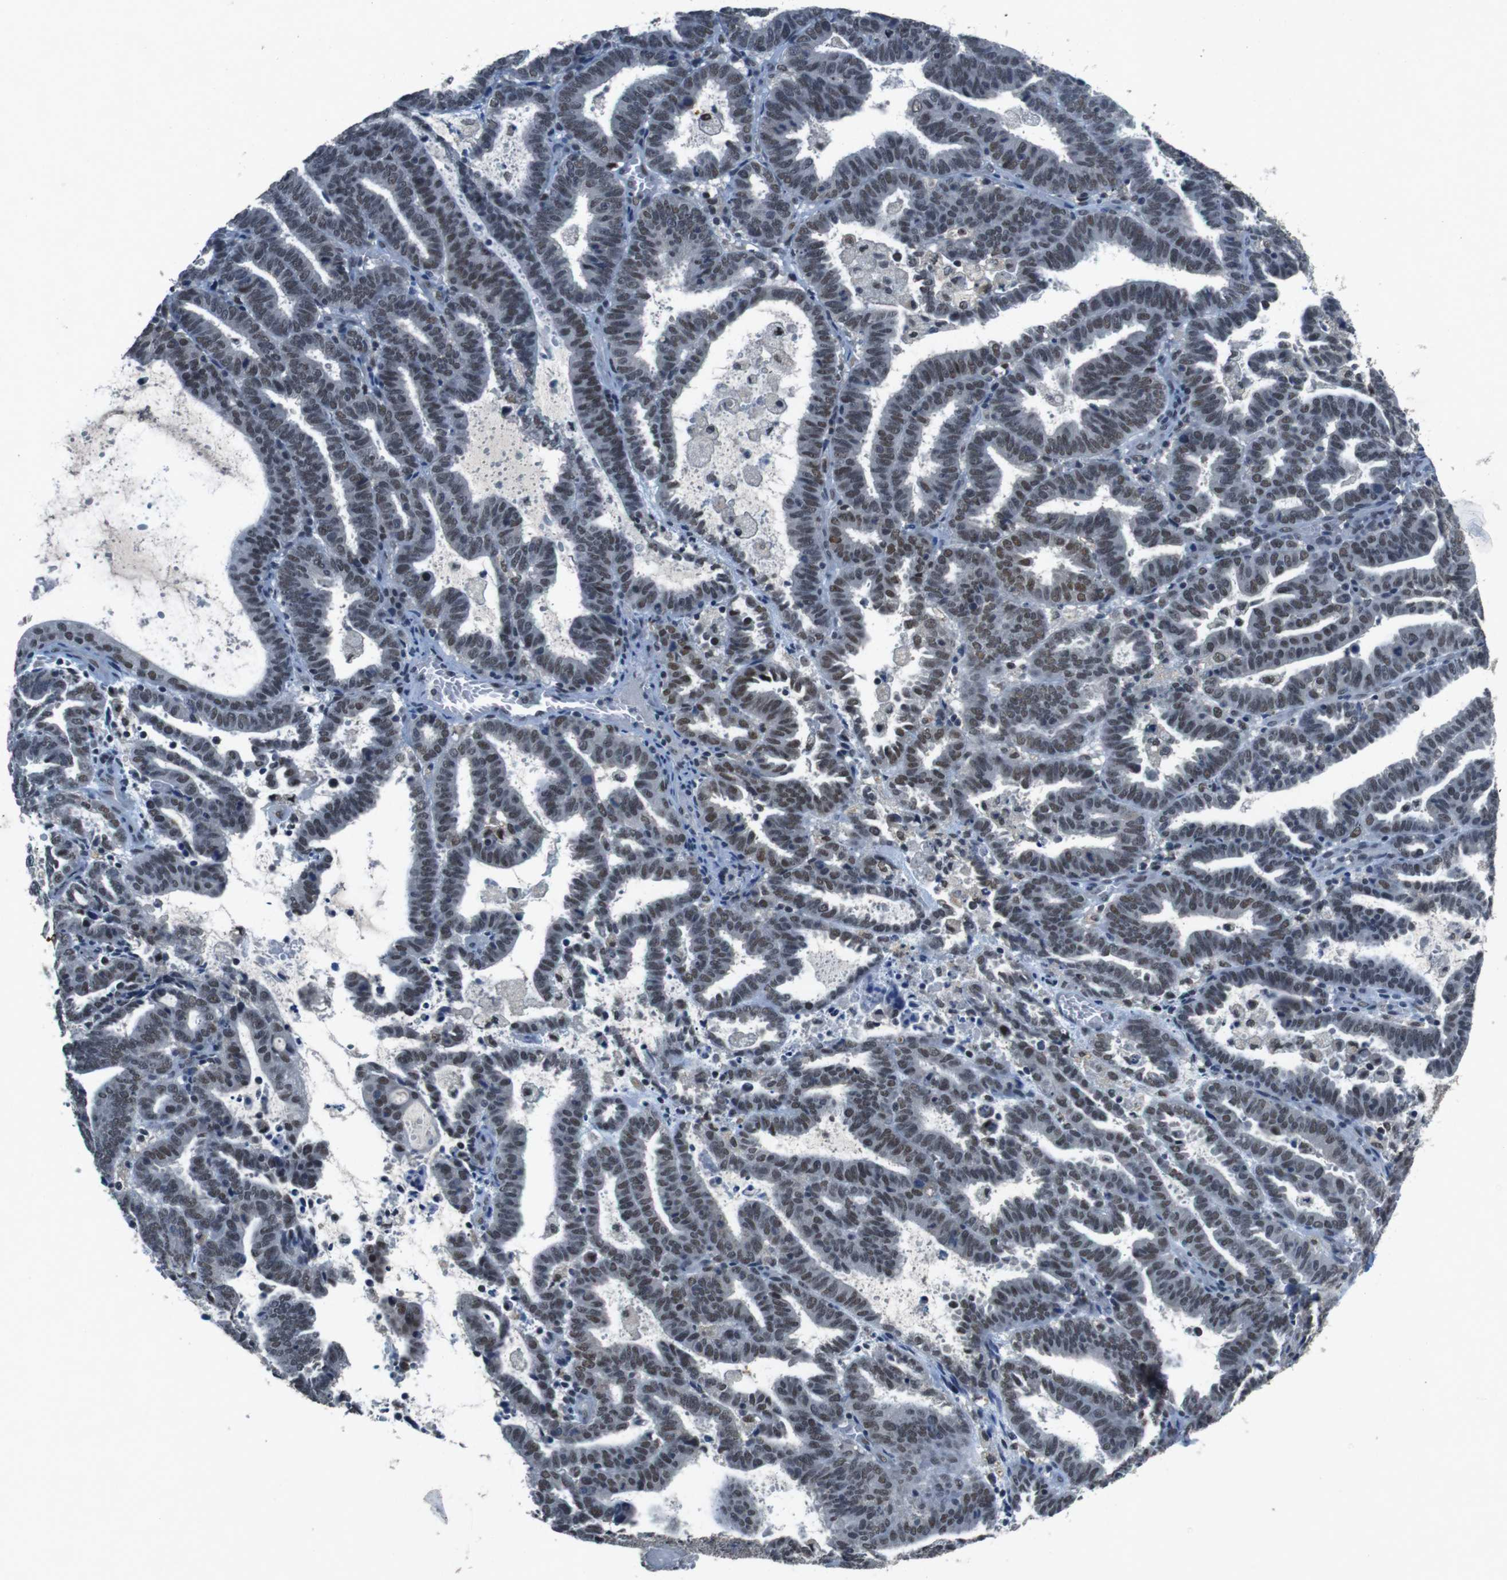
{"staining": {"intensity": "weak", "quantity": "25%-75%", "location": "nuclear"}, "tissue": "endometrial cancer", "cell_type": "Tumor cells", "image_type": "cancer", "snomed": [{"axis": "morphology", "description": "Adenocarcinoma, NOS"}, {"axis": "topography", "description": "Uterus"}], "caption": "DAB (3,3'-diaminobenzidine) immunohistochemical staining of human adenocarcinoma (endometrial) shows weak nuclear protein staining in approximately 25%-75% of tumor cells.", "gene": "USP7", "patient": {"sex": "female", "age": 83}}